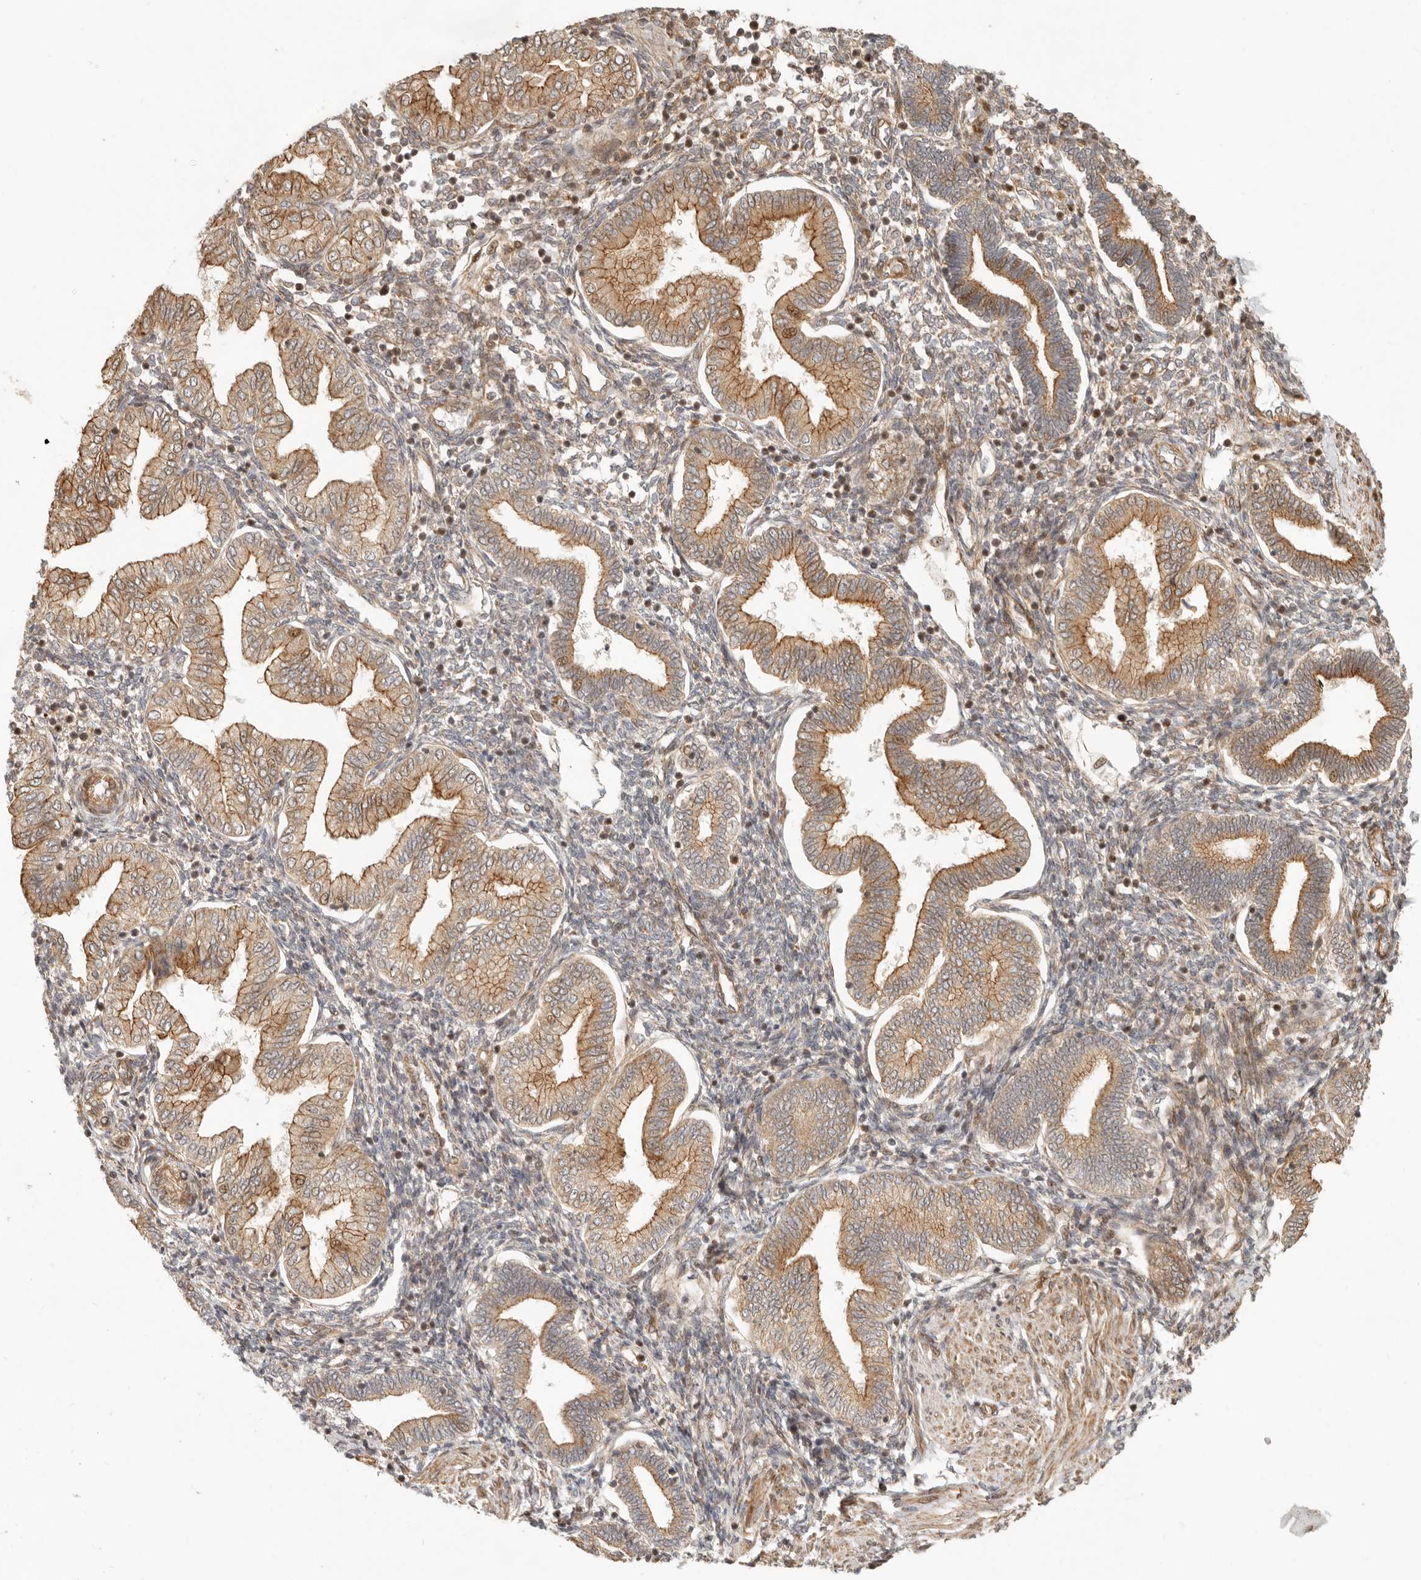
{"staining": {"intensity": "negative", "quantity": "none", "location": "none"}, "tissue": "endometrium", "cell_type": "Cells in endometrial stroma", "image_type": "normal", "snomed": [{"axis": "morphology", "description": "Normal tissue, NOS"}, {"axis": "topography", "description": "Endometrium"}], "caption": "Normal endometrium was stained to show a protein in brown. There is no significant positivity in cells in endometrial stroma. (Brightfield microscopy of DAB (3,3'-diaminobenzidine) immunohistochemistry (IHC) at high magnification).", "gene": "KLHL38", "patient": {"sex": "female", "age": 53}}